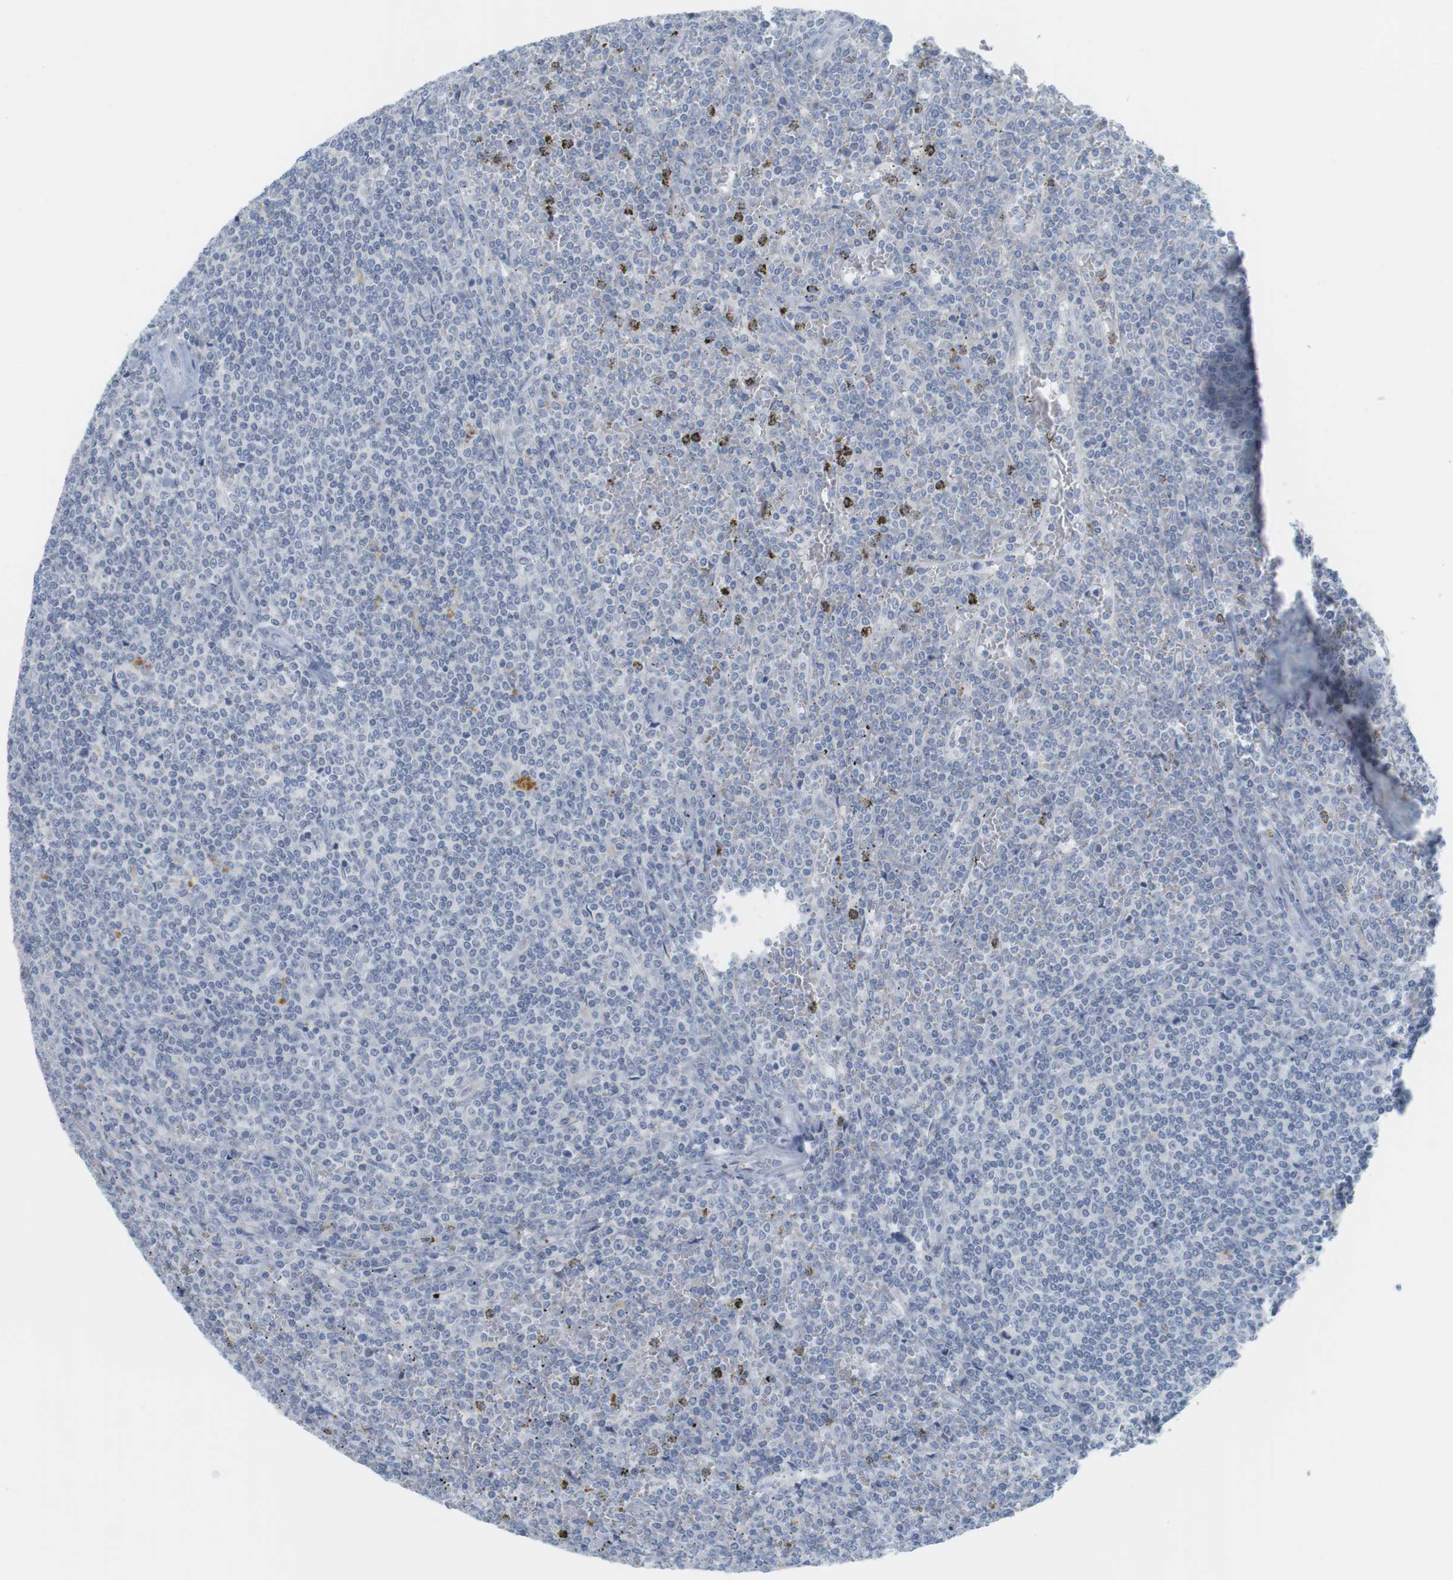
{"staining": {"intensity": "negative", "quantity": "none", "location": "none"}, "tissue": "lymphoma", "cell_type": "Tumor cells", "image_type": "cancer", "snomed": [{"axis": "morphology", "description": "Malignant lymphoma, non-Hodgkin's type, Low grade"}, {"axis": "topography", "description": "Spleen"}], "caption": "The histopathology image shows no significant staining in tumor cells of lymphoma. (DAB (3,3'-diaminobenzidine) immunohistochemistry with hematoxylin counter stain).", "gene": "YIPF1", "patient": {"sex": "female", "age": 19}}